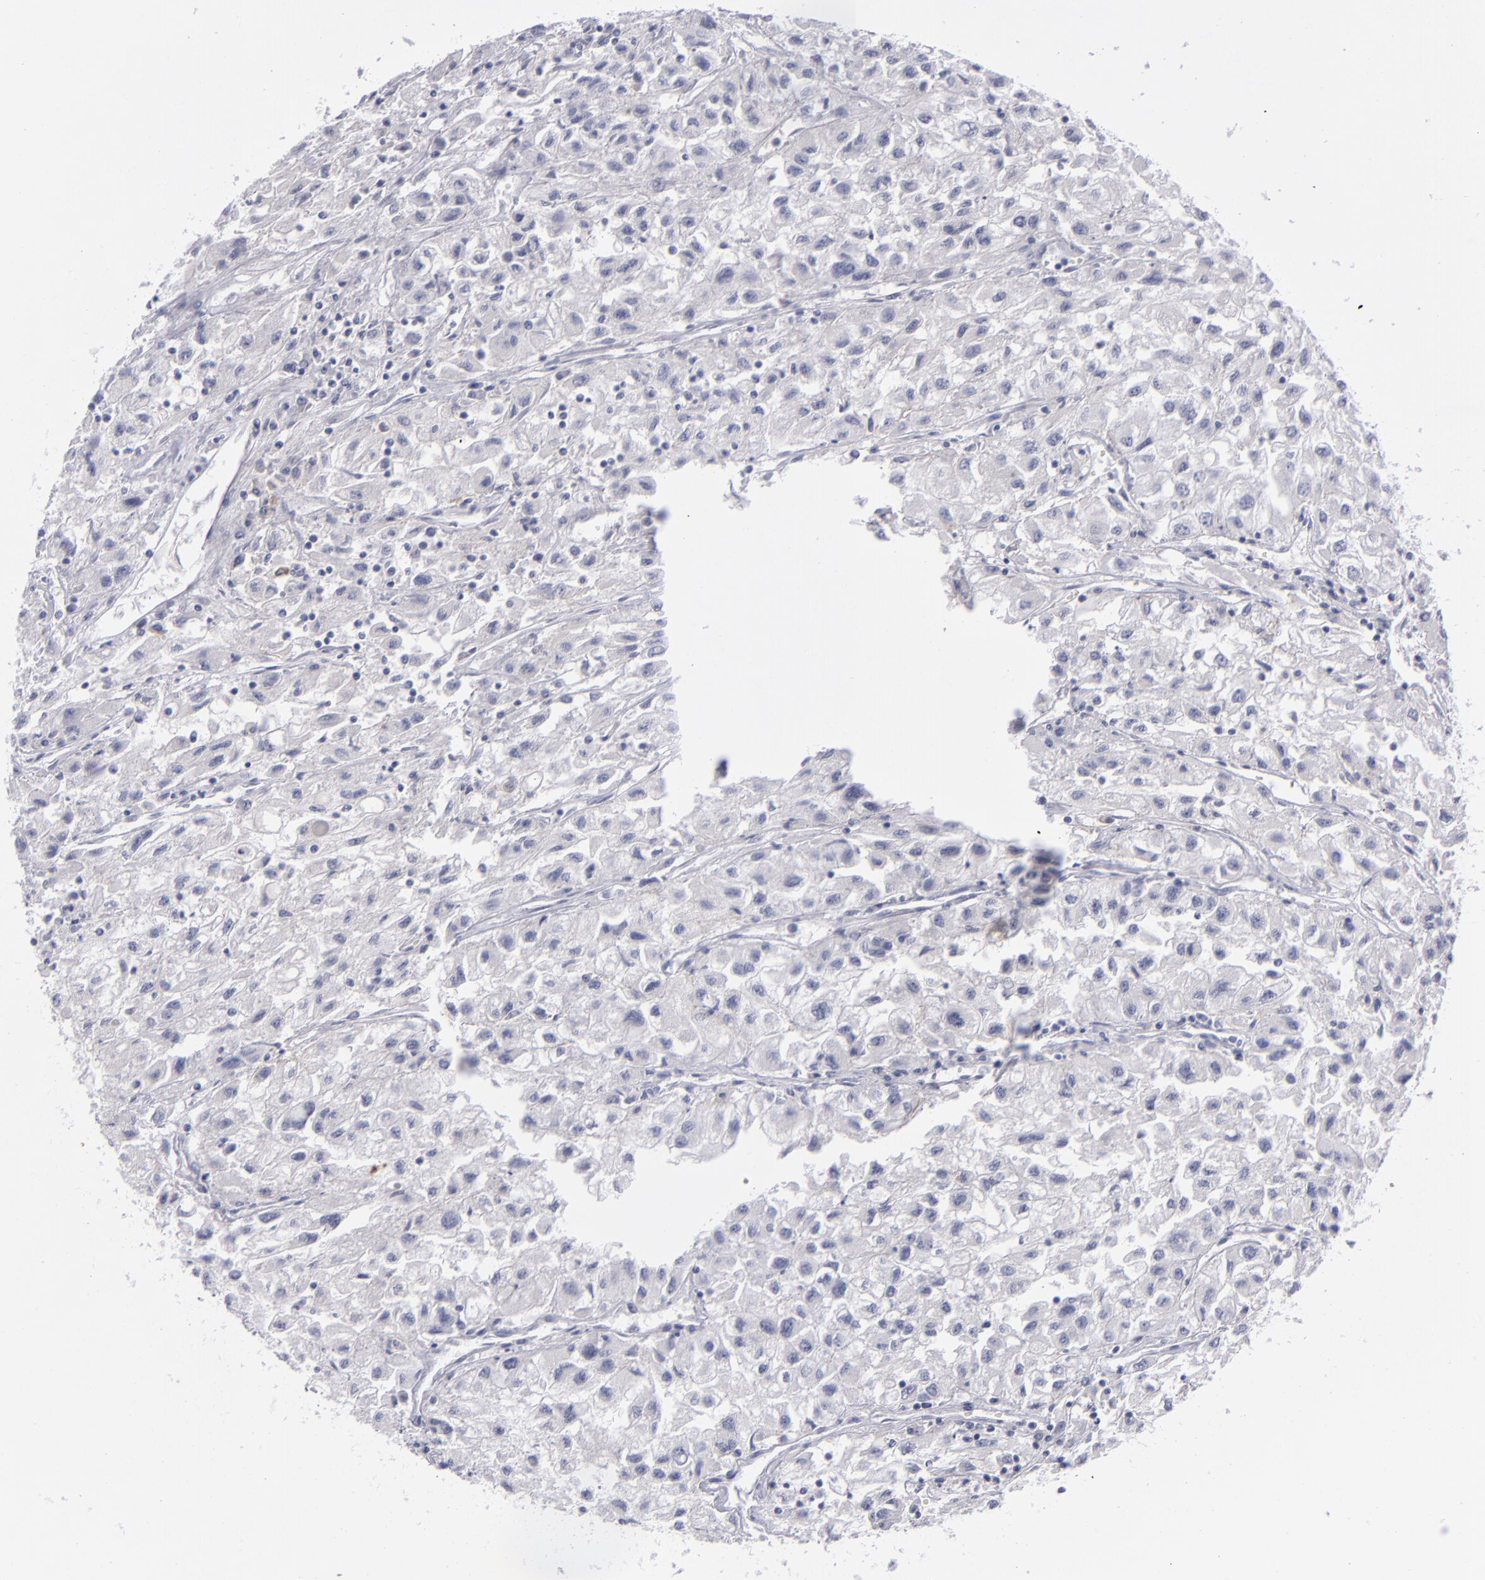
{"staining": {"intensity": "negative", "quantity": "none", "location": "none"}, "tissue": "renal cancer", "cell_type": "Tumor cells", "image_type": "cancer", "snomed": [{"axis": "morphology", "description": "Adenocarcinoma, NOS"}, {"axis": "topography", "description": "Kidney"}], "caption": "Tumor cells are negative for protein expression in human renal cancer (adenocarcinoma). (Stains: DAB IHC with hematoxylin counter stain, Microscopy: brightfield microscopy at high magnification).", "gene": "ITGB4", "patient": {"sex": "male", "age": 59}}